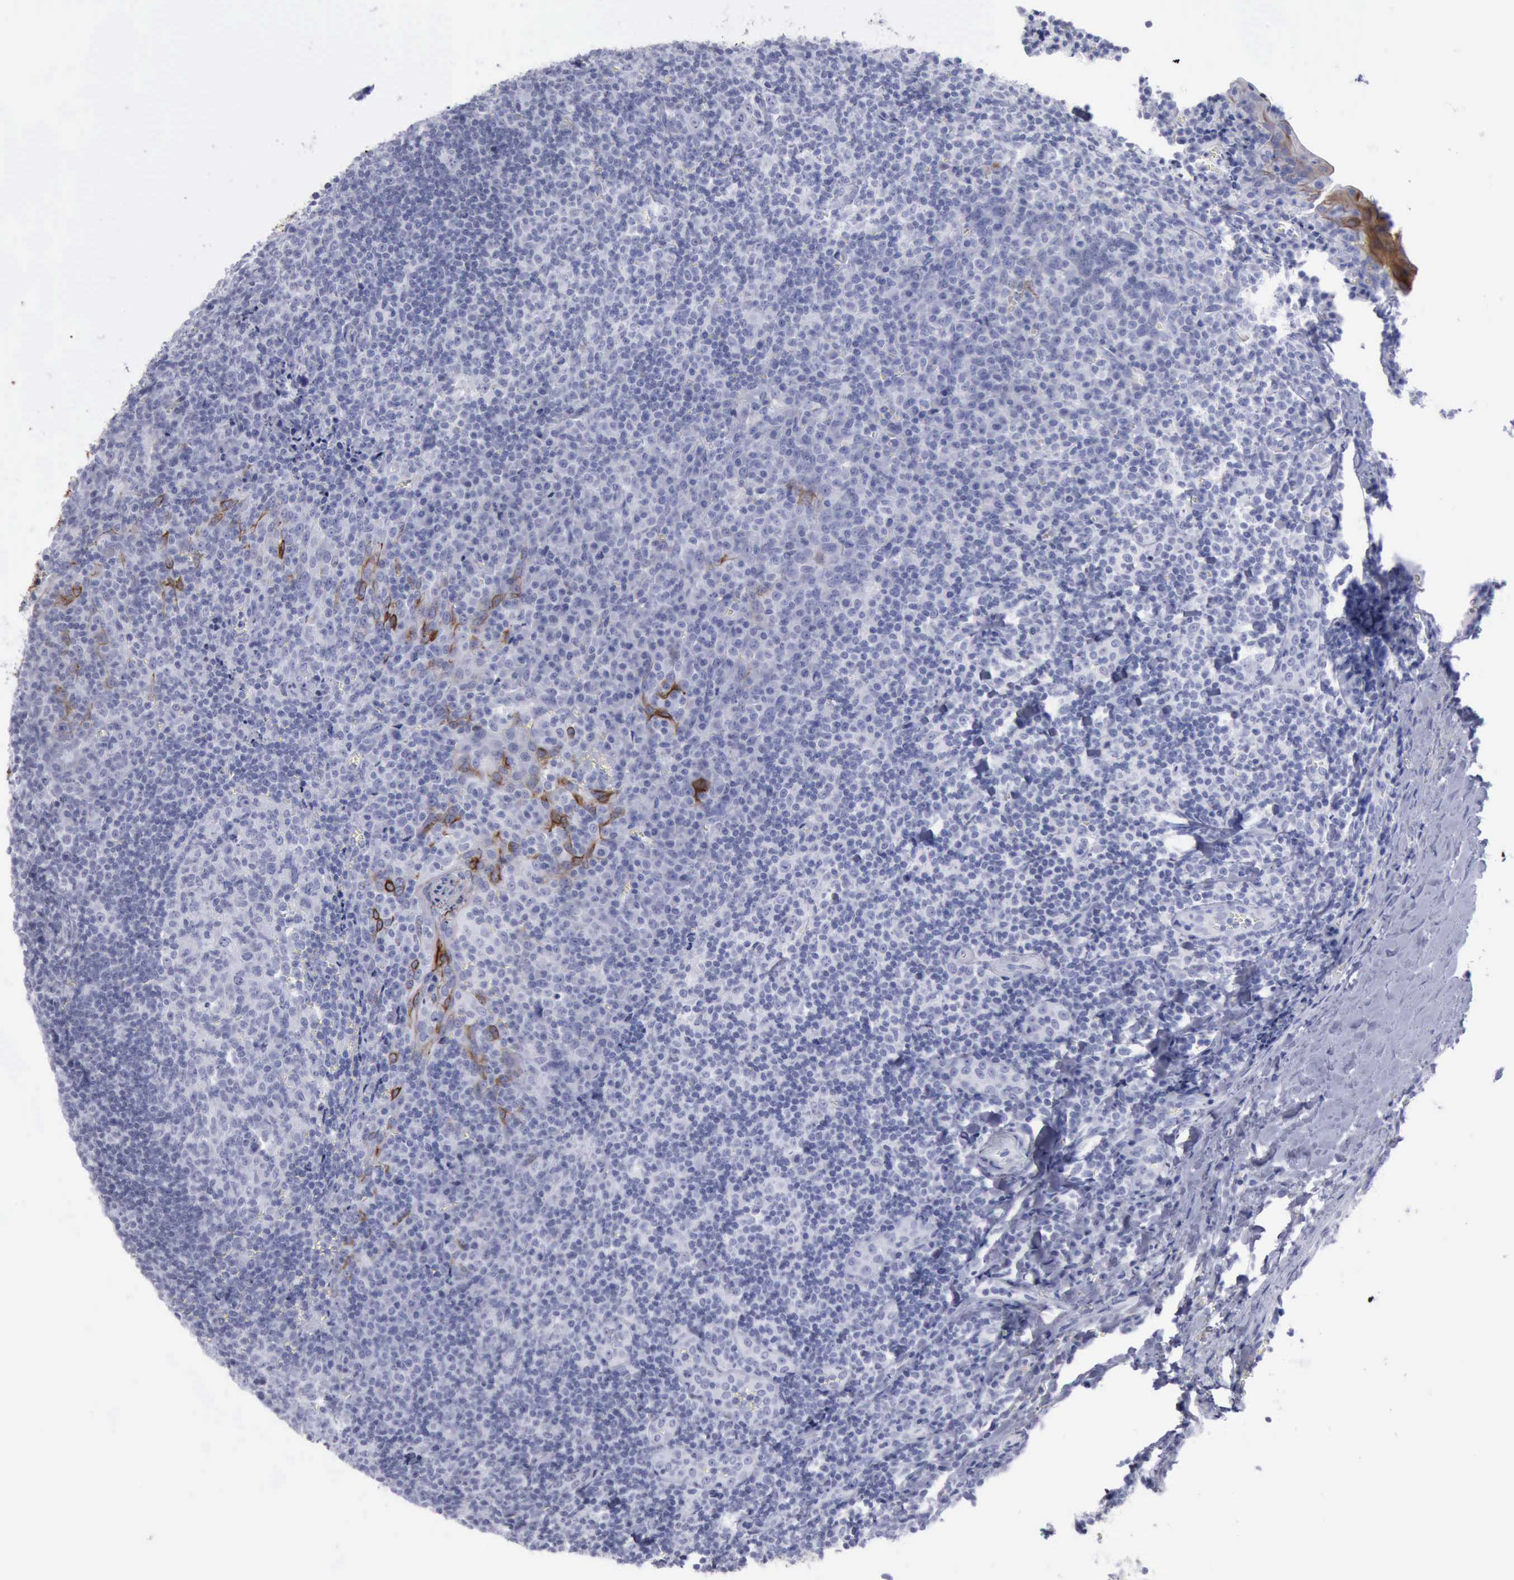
{"staining": {"intensity": "negative", "quantity": "none", "location": "none"}, "tissue": "tonsil", "cell_type": "Germinal center cells", "image_type": "normal", "snomed": [{"axis": "morphology", "description": "Normal tissue, NOS"}, {"axis": "topography", "description": "Tonsil"}], "caption": "IHC image of normal human tonsil stained for a protein (brown), which shows no staining in germinal center cells. (Stains: DAB (3,3'-diaminobenzidine) IHC with hematoxylin counter stain, Microscopy: brightfield microscopy at high magnification).", "gene": "KRT13", "patient": {"sex": "male", "age": 20}}